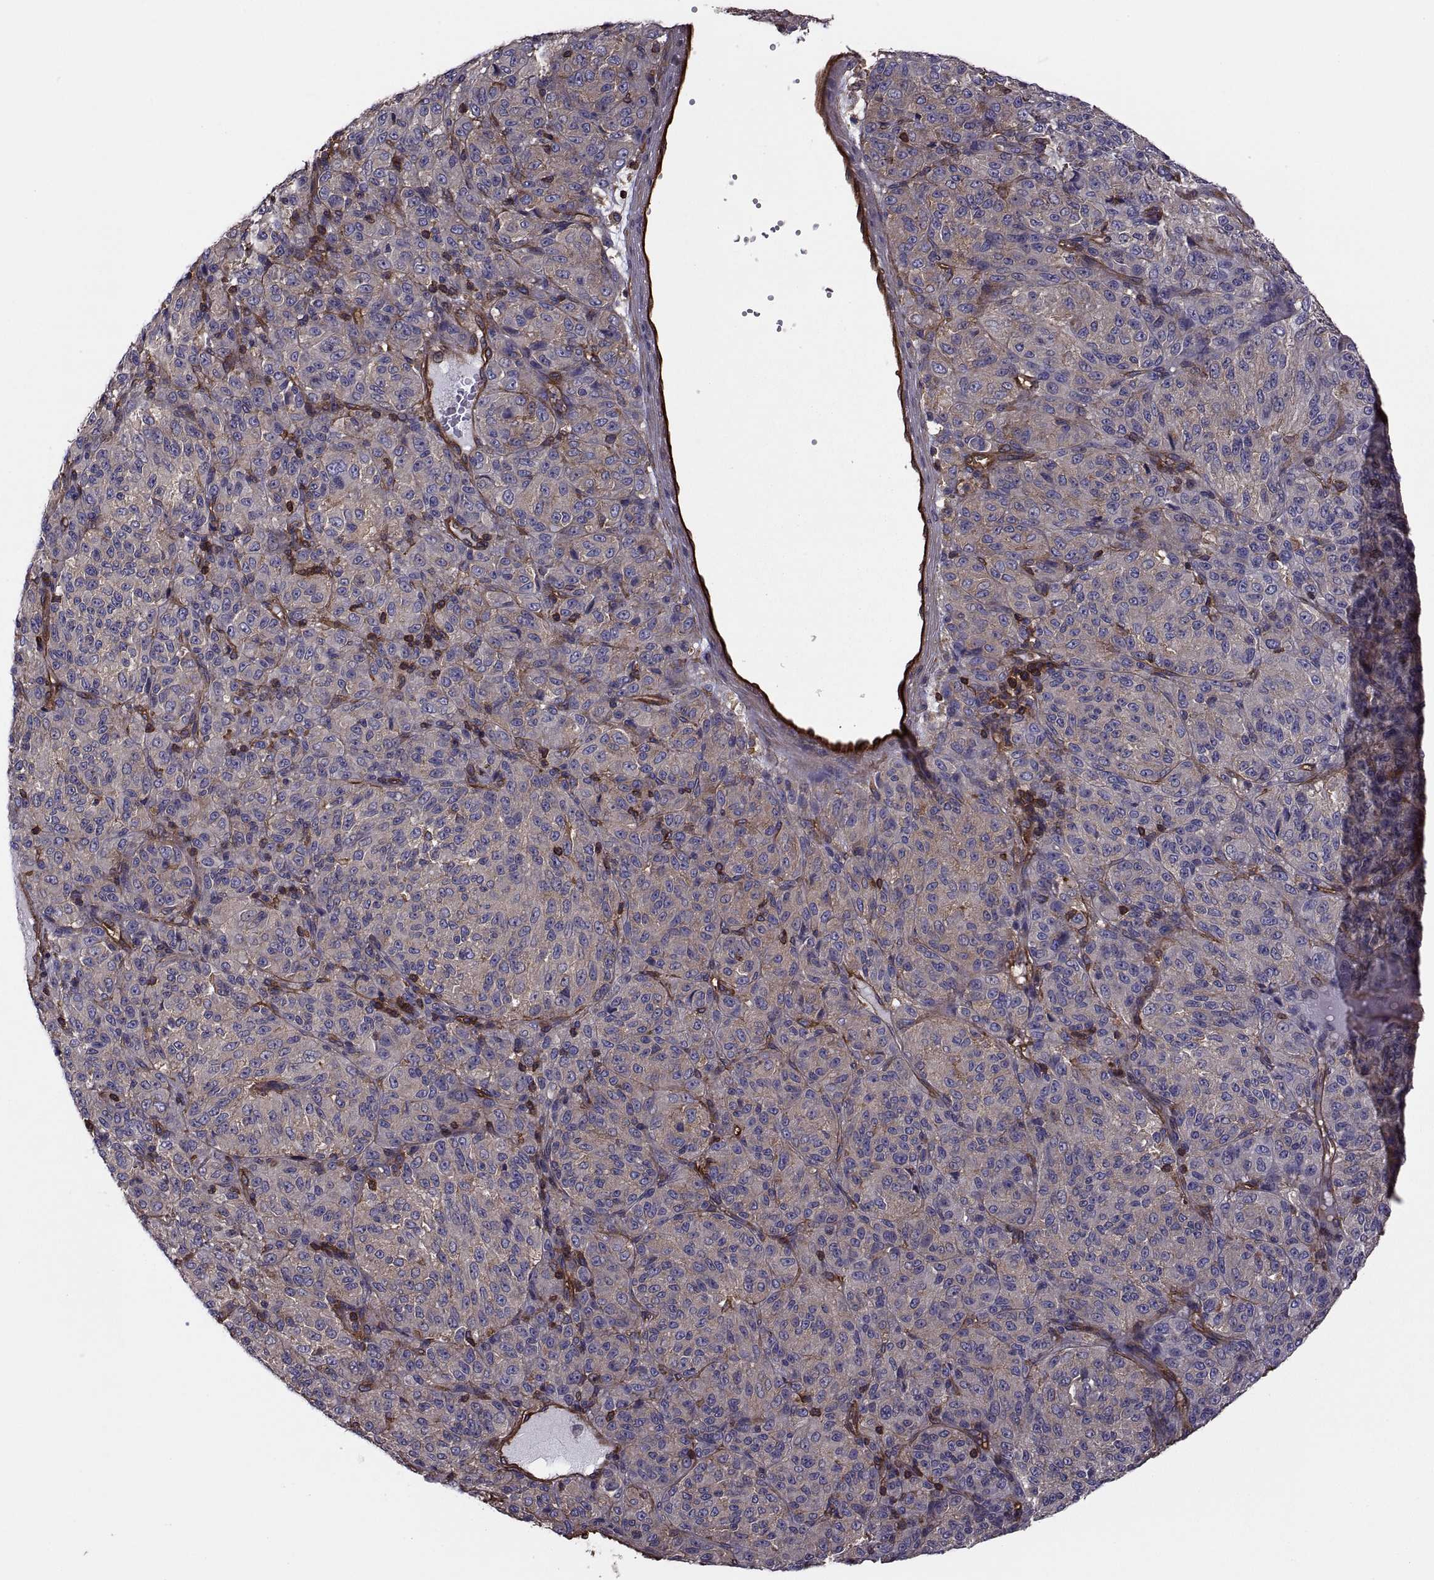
{"staining": {"intensity": "negative", "quantity": "none", "location": "none"}, "tissue": "melanoma", "cell_type": "Tumor cells", "image_type": "cancer", "snomed": [{"axis": "morphology", "description": "Malignant melanoma, Metastatic site"}, {"axis": "topography", "description": "Brain"}], "caption": "A high-resolution histopathology image shows IHC staining of malignant melanoma (metastatic site), which reveals no significant positivity in tumor cells.", "gene": "MYH9", "patient": {"sex": "female", "age": 56}}